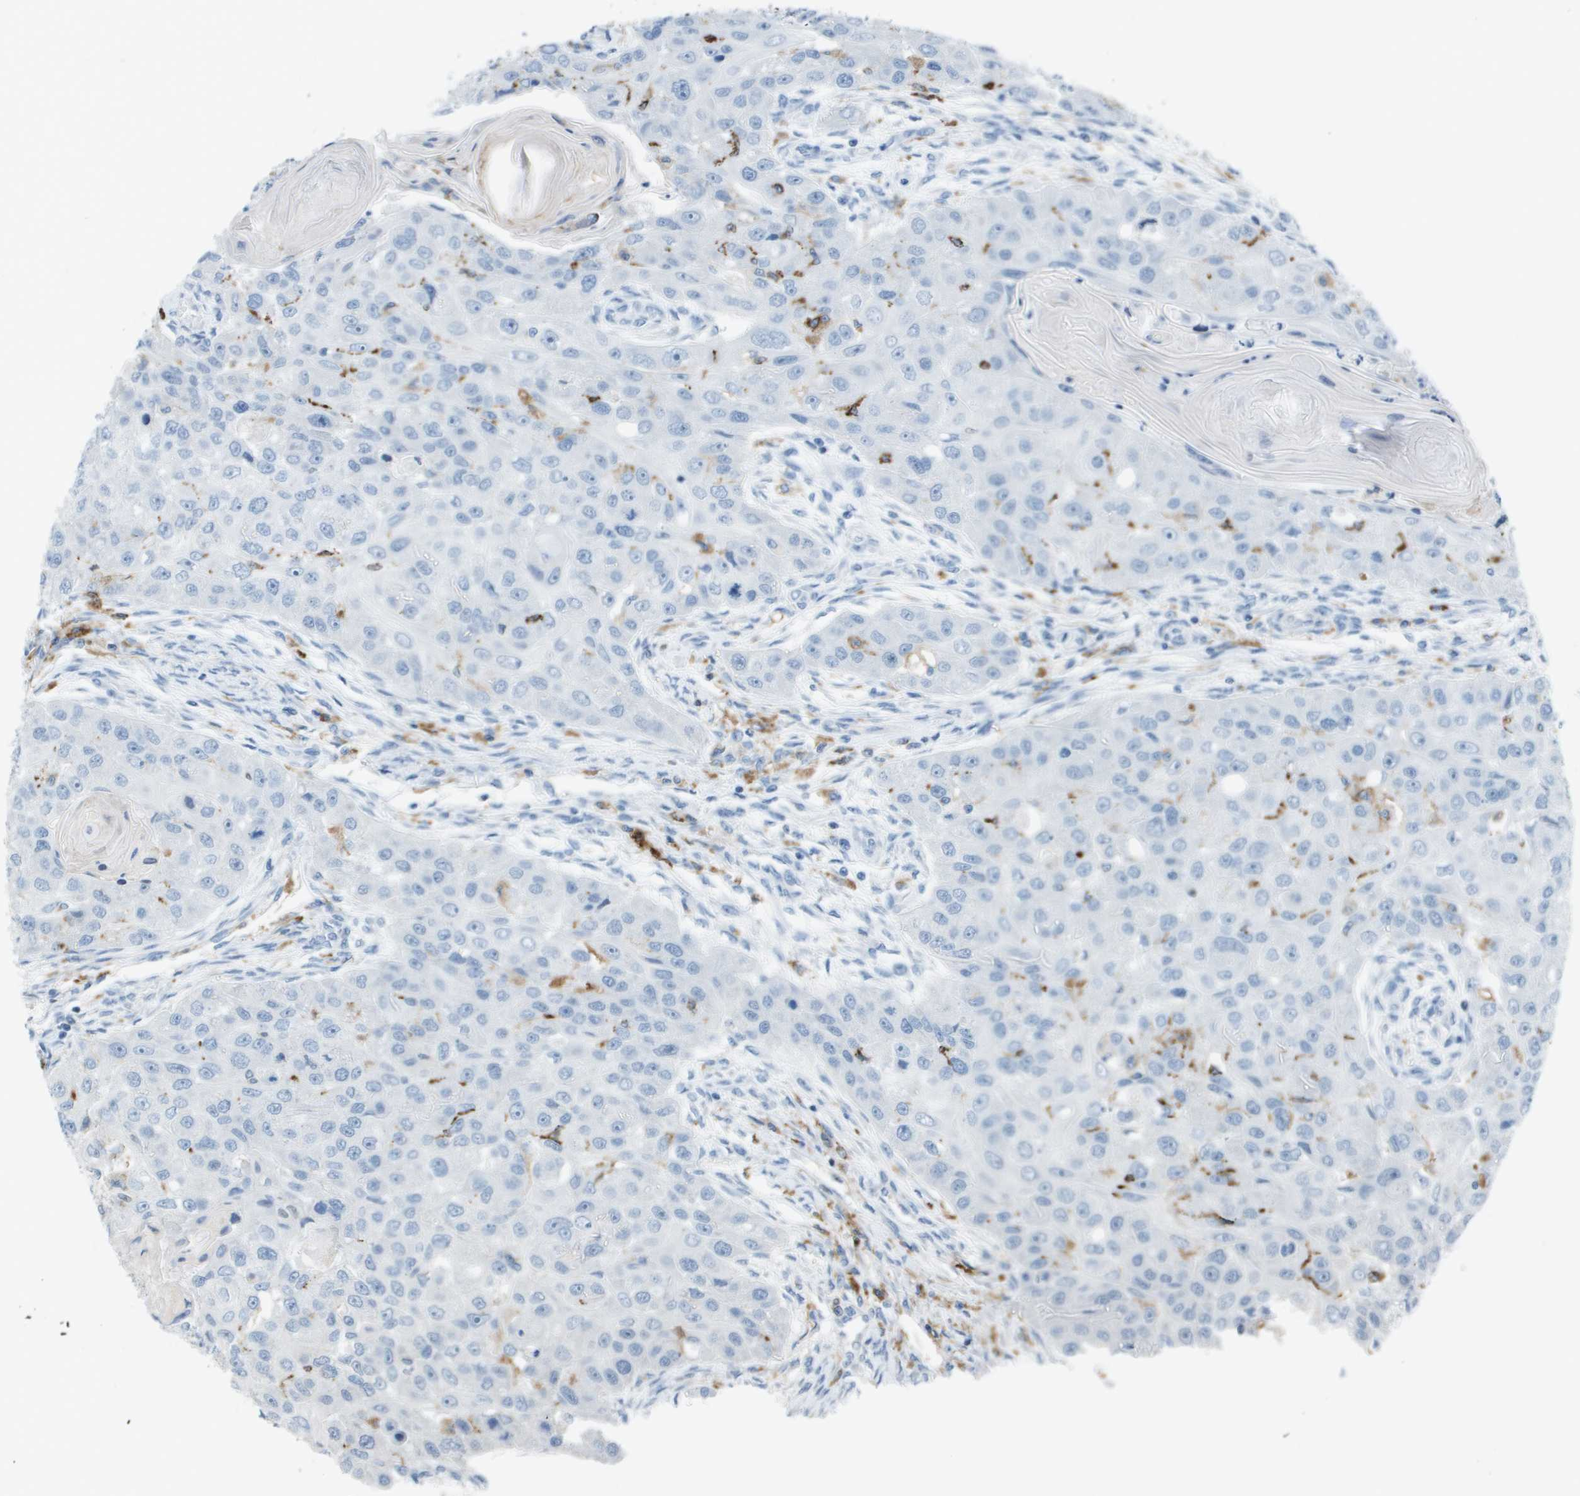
{"staining": {"intensity": "negative", "quantity": "none", "location": "none"}, "tissue": "head and neck cancer", "cell_type": "Tumor cells", "image_type": "cancer", "snomed": [{"axis": "morphology", "description": "Normal tissue, NOS"}, {"axis": "morphology", "description": "Squamous cell carcinoma, NOS"}, {"axis": "topography", "description": "Skeletal muscle"}, {"axis": "topography", "description": "Head-Neck"}], "caption": "An immunohistochemistry (IHC) micrograph of head and neck cancer is shown. There is no staining in tumor cells of head and neck cancer. (Brightfield microscopy of DAB (3,3'-diaminobenzidine) IHC at high magnification).", "gene": "ZBTB43", "patient": {"sex": "male", "age": 51}}